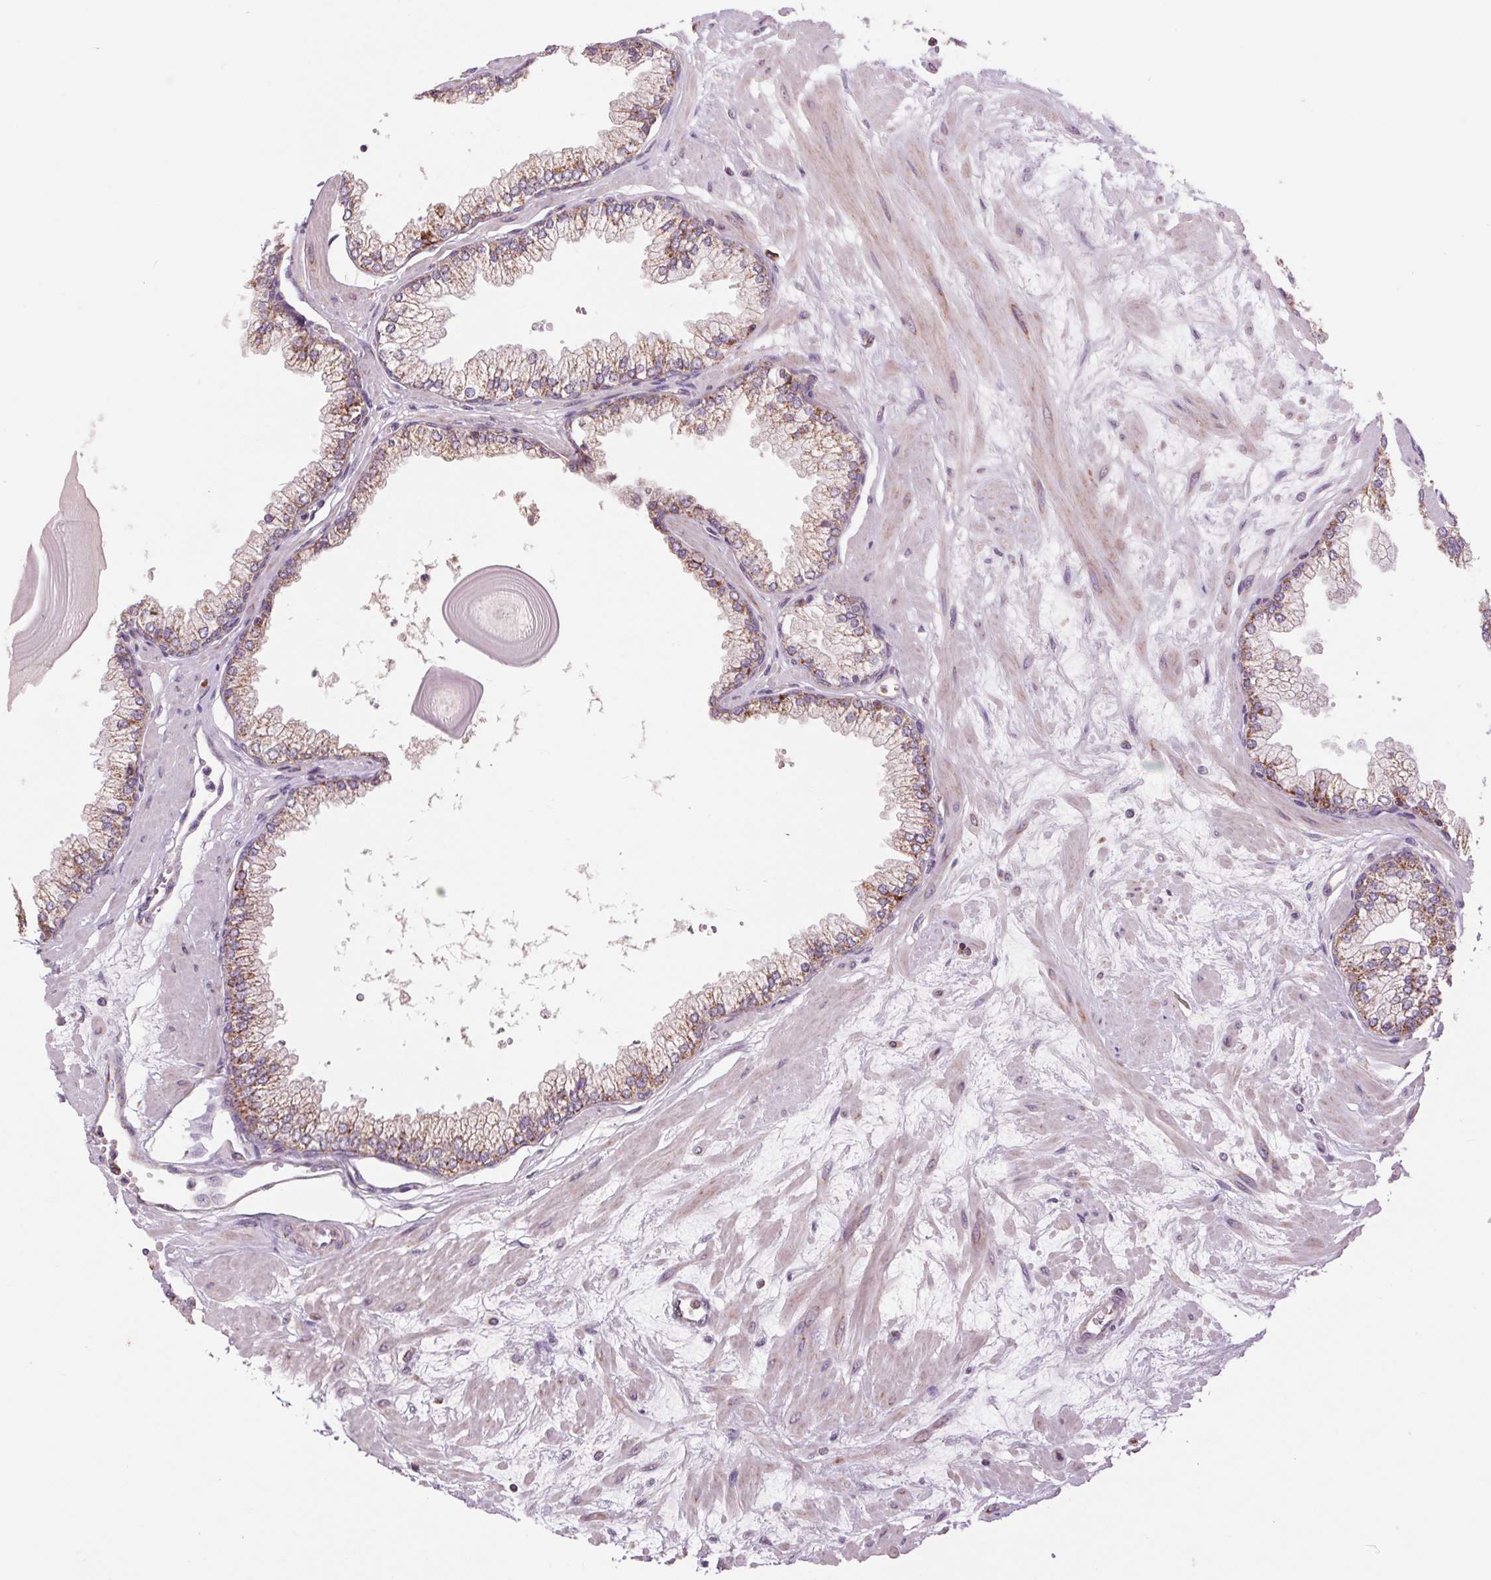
{"staining": {"intensity": "moderate", "quantity": ">75%", "location": "cytoplasmic/membranous"}, "tissue": "prostate", "cell_type": "Glandular cells", "image_type": "normal", "snomed": [{"axis": "morphology", "description": "Normal tissue, NOS"}, {"axis": "topography", "description": "Prostate"}, {"axis": "topography", "description": "Peripheral nerve tissue"}], "caption": "Protein expression analysis of normal prostate demonstrates moderate cytoplasmic/membranous expression in about >75% of glandular cells.", "gene": "COX6A1", "patient": {"sex": "male", "age": 61}}